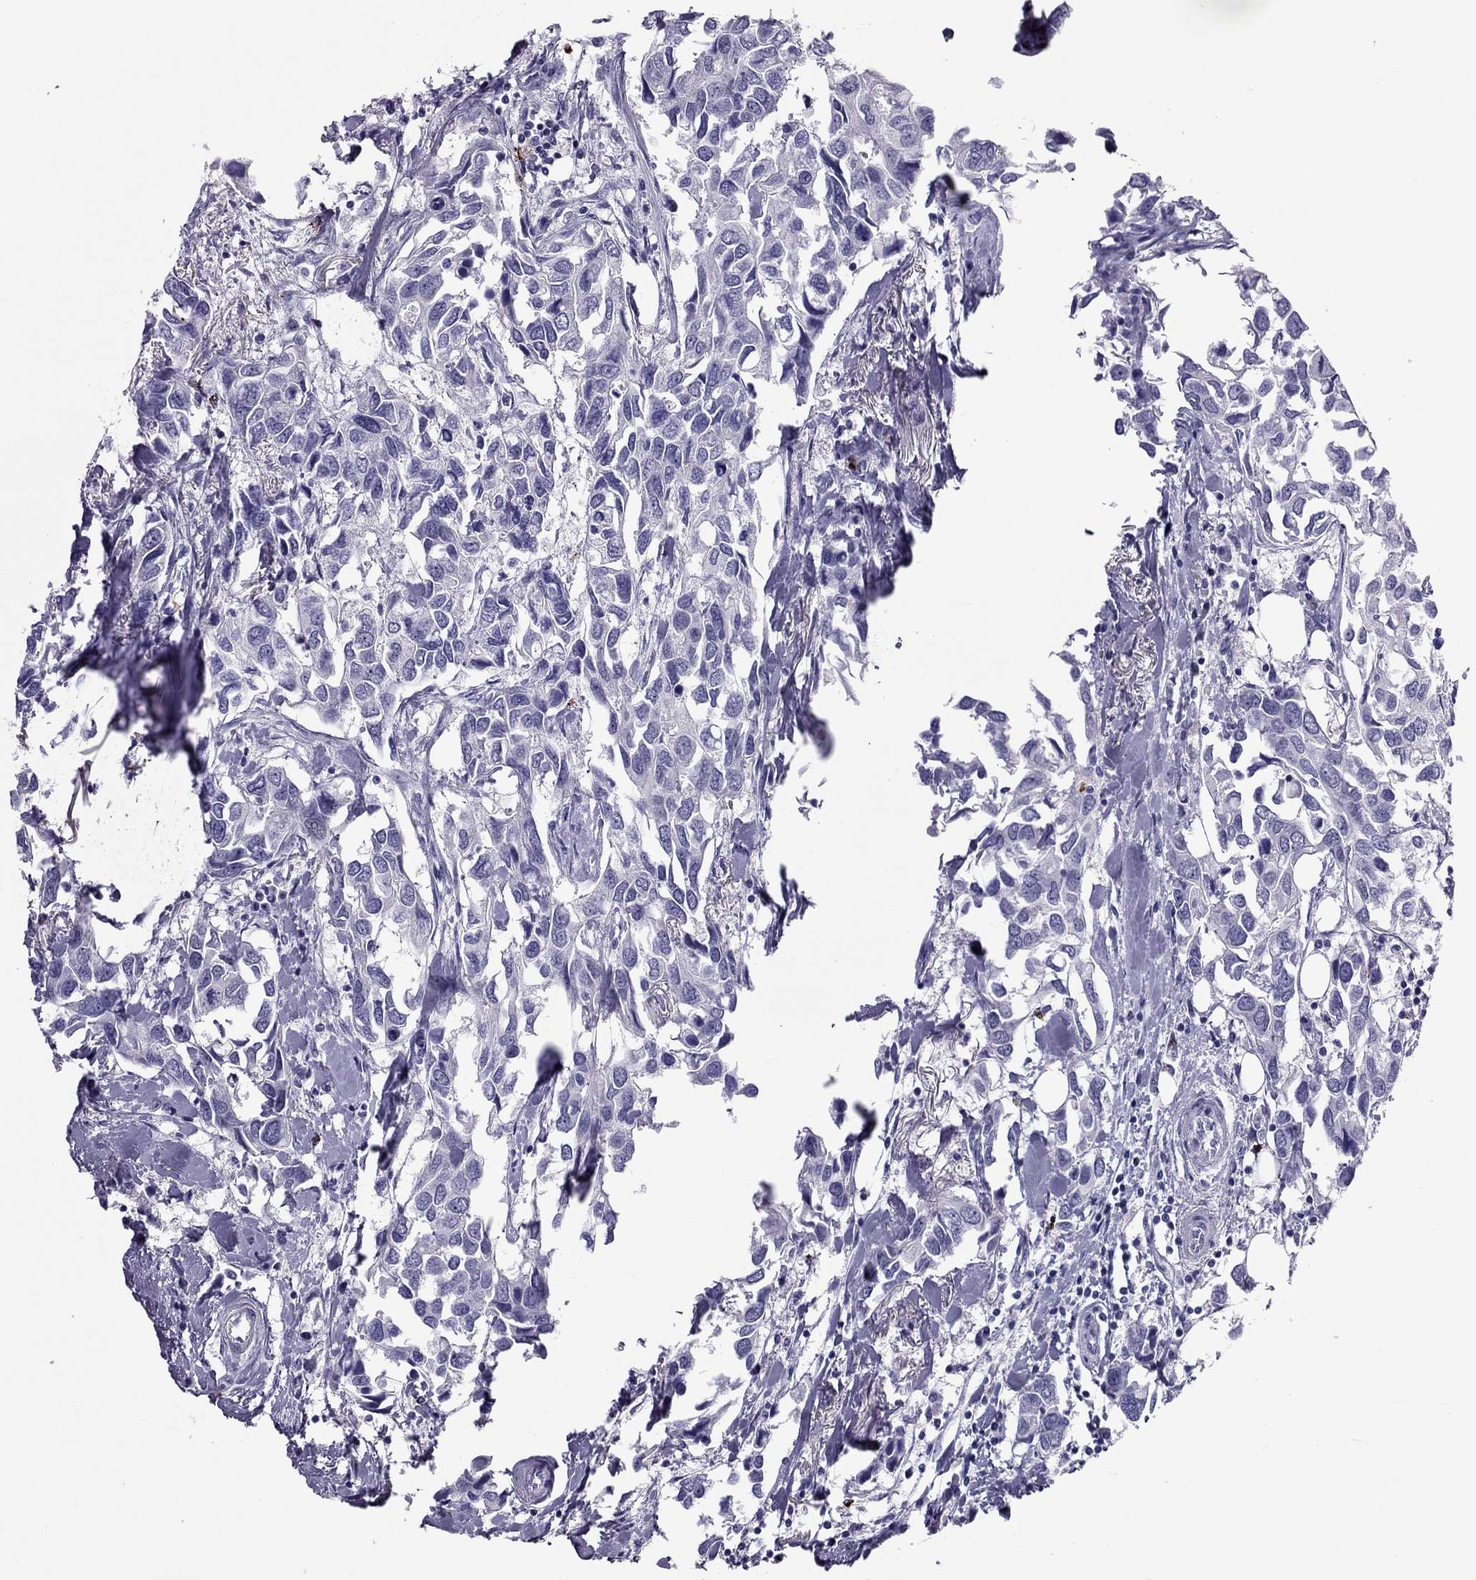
{"staining": {"intensity": "negative", "quantity": "none", "location": "none"}, "tissue": "breast cancer", "cell_type": "Tumor cells", "image_type": "cancer", "snomed": [{"axis": "morphology", "description": "Duct carcinoma"}, {"axis": "topography", "description": "Breast"}], "caption": "The immunohistochemistry (IHC) image has no significant expression in tumor cells of breast cancer tissue. (Stains: DAB (3,3'-diaminobenzidine) immunohistochemistry with hematoxylin counter stain, Microscopy: brightfield microscopy at high magnification).", "gene": "CCL27", "patient": {"sex": "female", "age": 83}}